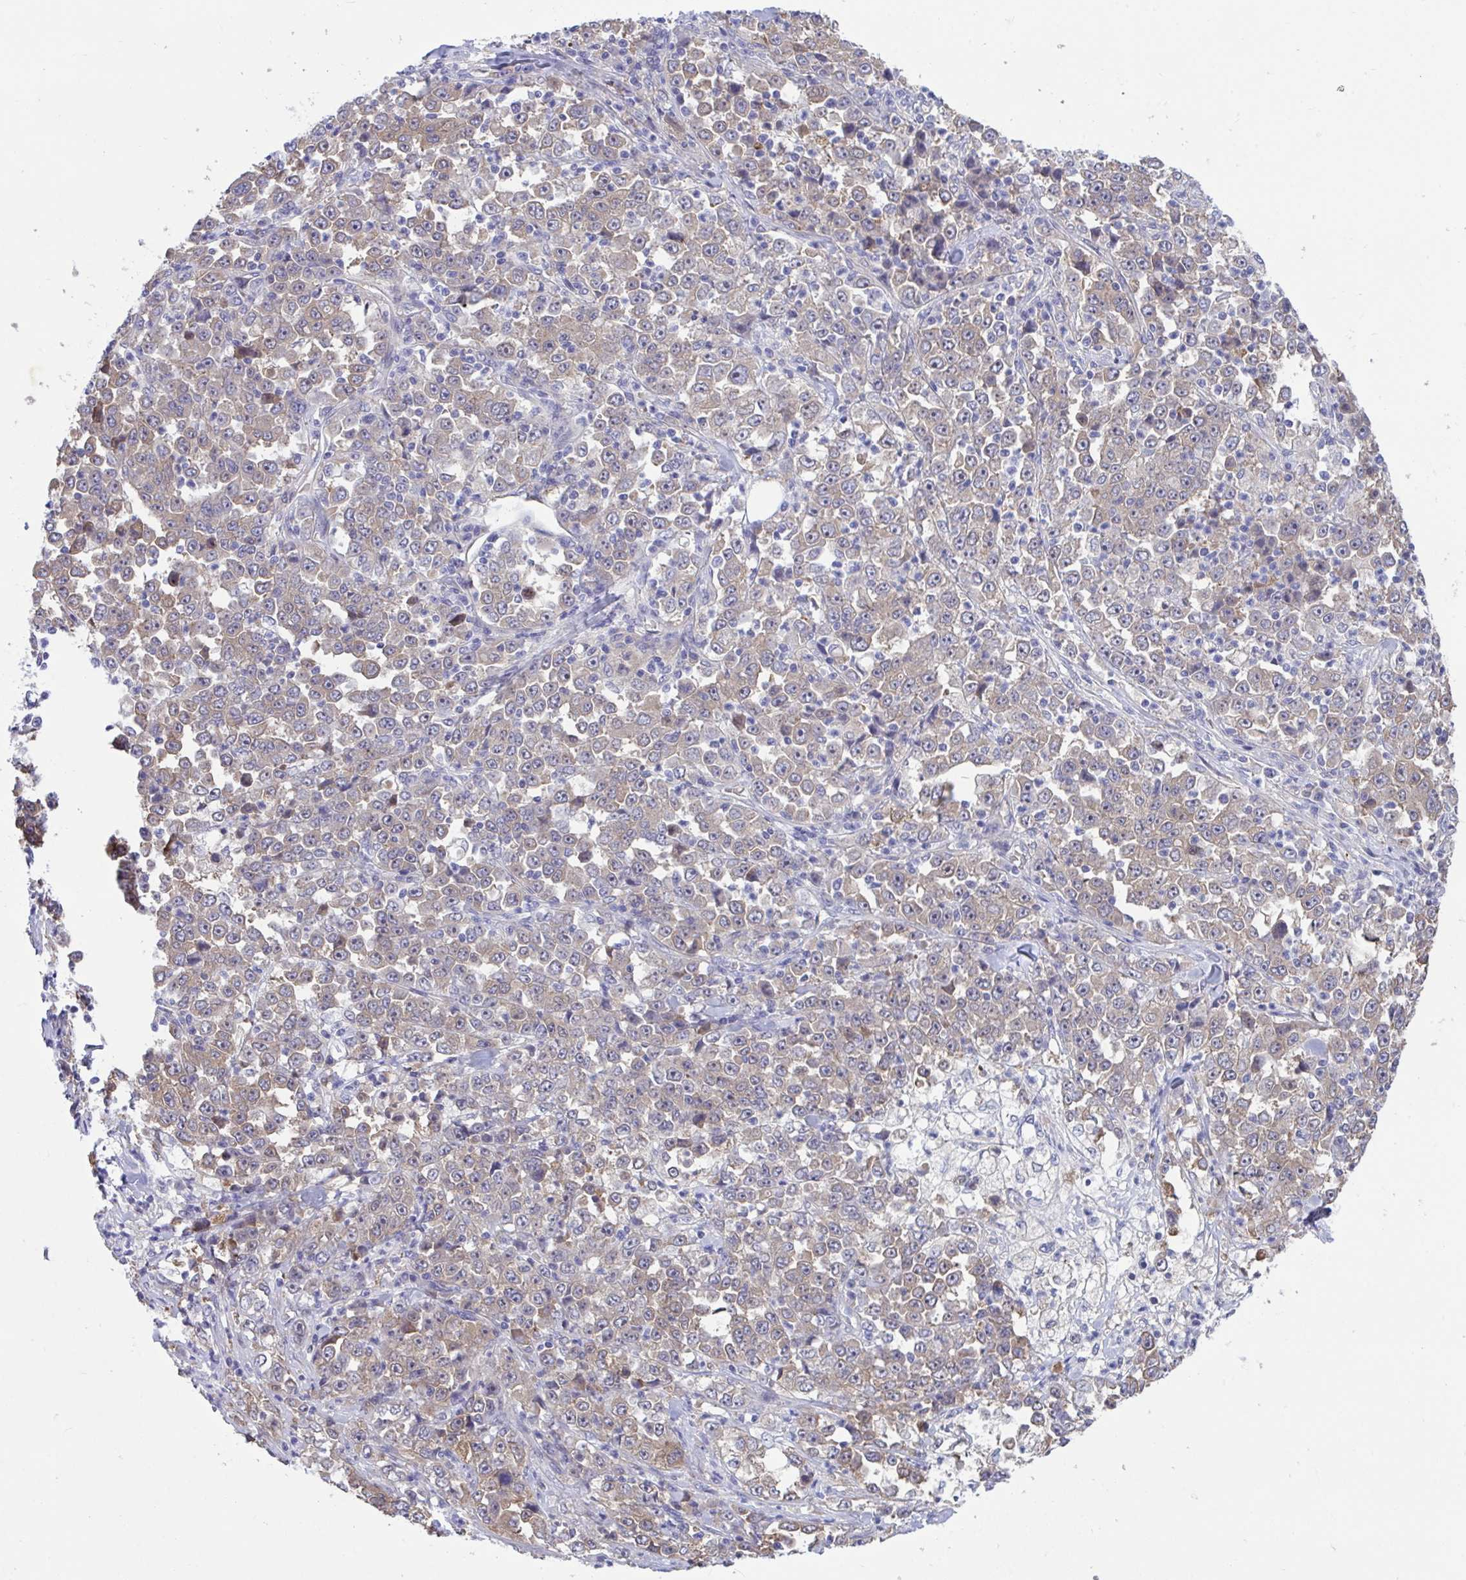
{"staining": {"intensity": "weak", "quantity": ">75%", "location": "cytoplasmic/membranous"}, "tissue": "stomach cancer", "cell_type": "Tumor cells", "image_type": "cancer", "snomed": [{"axis": "morphology", "description": "Normal tissue, NOS"}, {"axis": "morphology", "description": "Adenocarcinoma, NOS"}, {"axis": "topography", "description": "Stomach, upper"}, {"axis": "topography", "description": "Stomach"}], "caption": "Weak cytoplasmic/membranous protein positivity is present in about >75% of tumor cells in stomach cancer.", "gene": "CENPQ", "patient": {"sex": "male", "age": 59}}